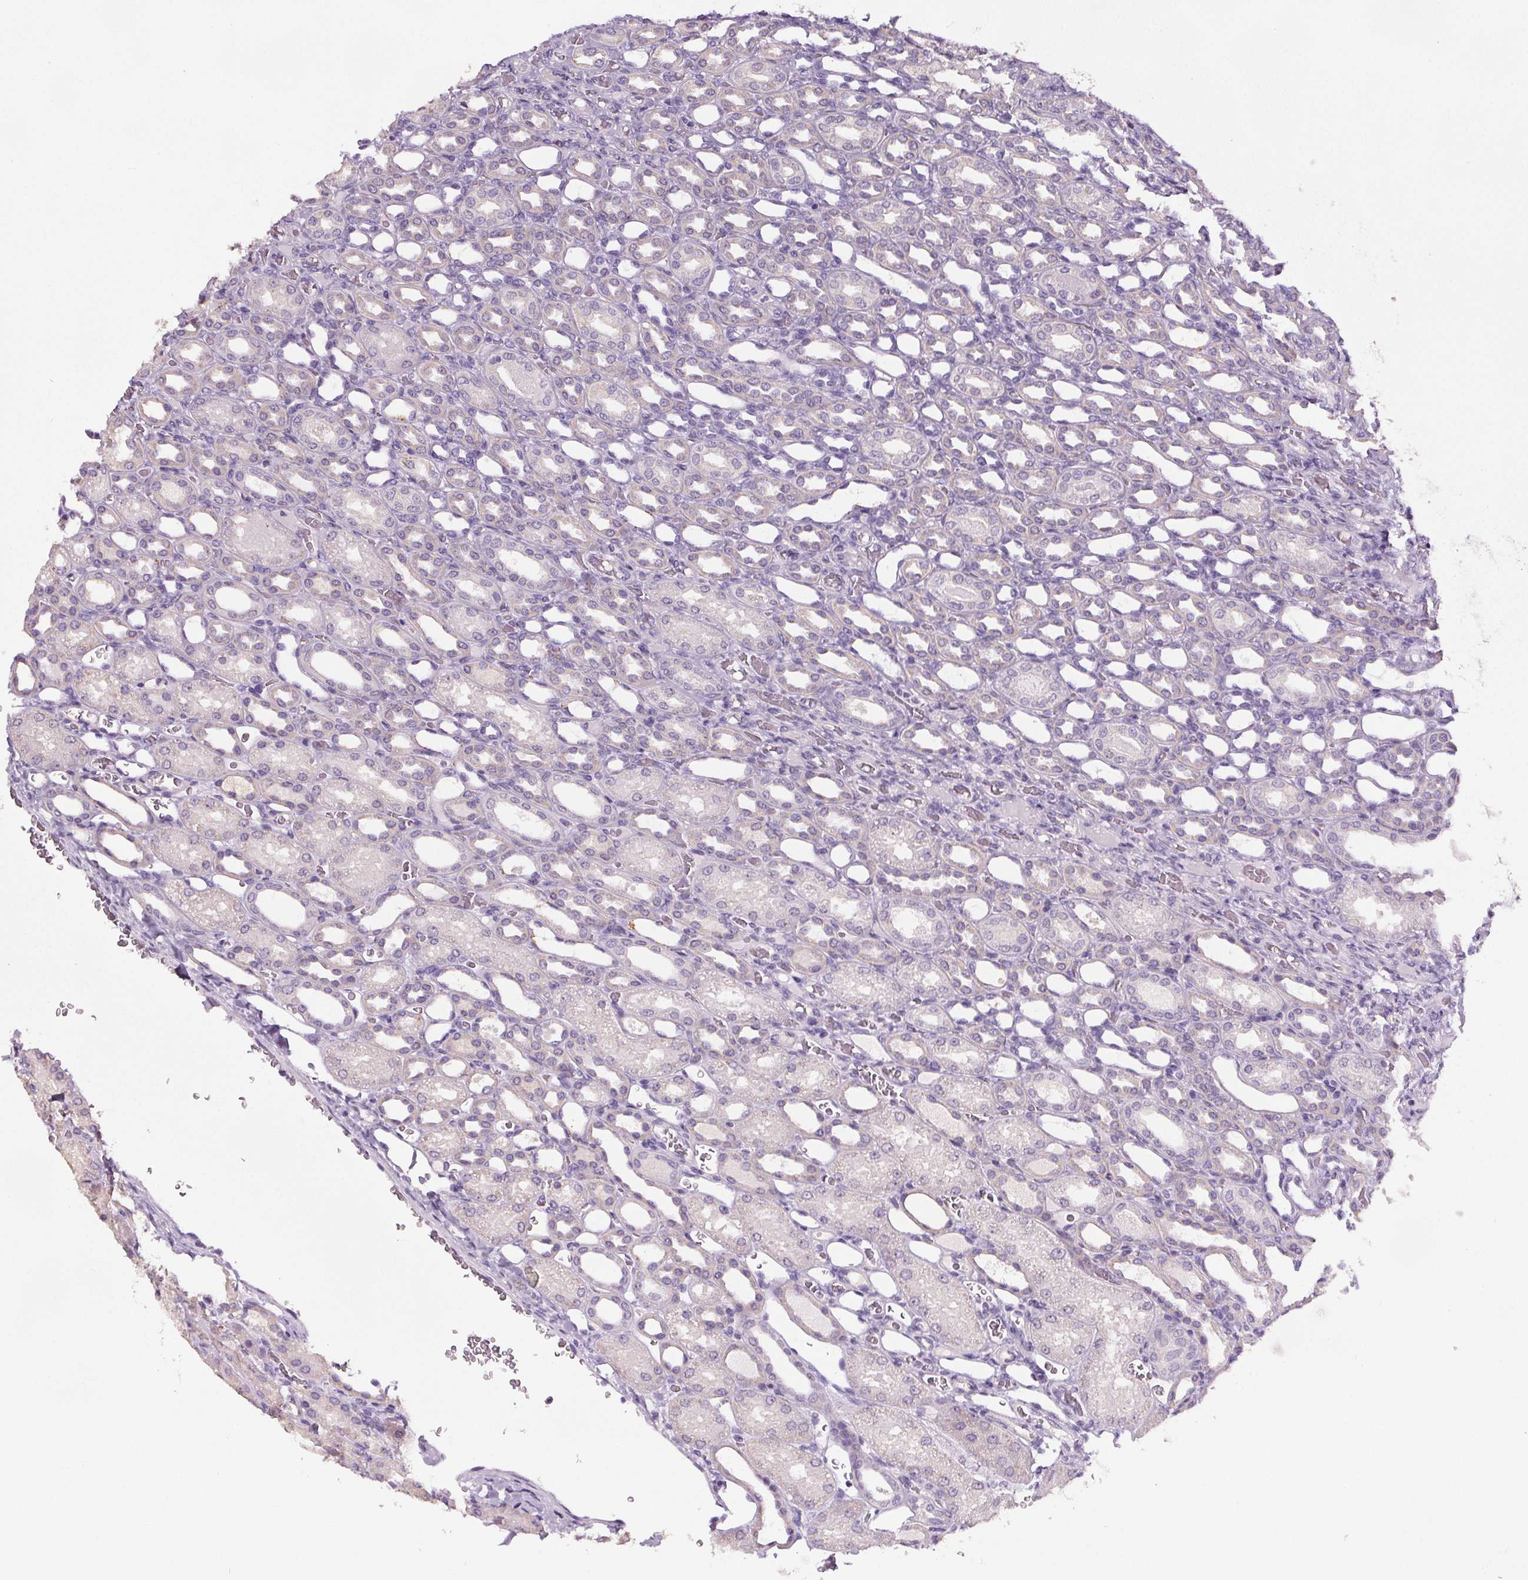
{"staining": {"intensity": "negative", "quantity": "none", "location": "none"}, "tissue": "kidney", "cell_type": "Cells in glomeruli", "image_type": "normal", "snomed": [{"axis": "morphology", "description": "Normal tissue, NOS"}, {"axis": "topography", "description": "Kidney"}], "caption": "Immunohistochemistry (IHC) histopathology image of benign kidney stained for a protein (brown), which exhibits no expression in cells in glomeruli.", "gene": "GPIHBP1", "patient": {"sex": "male", "age": 2}}